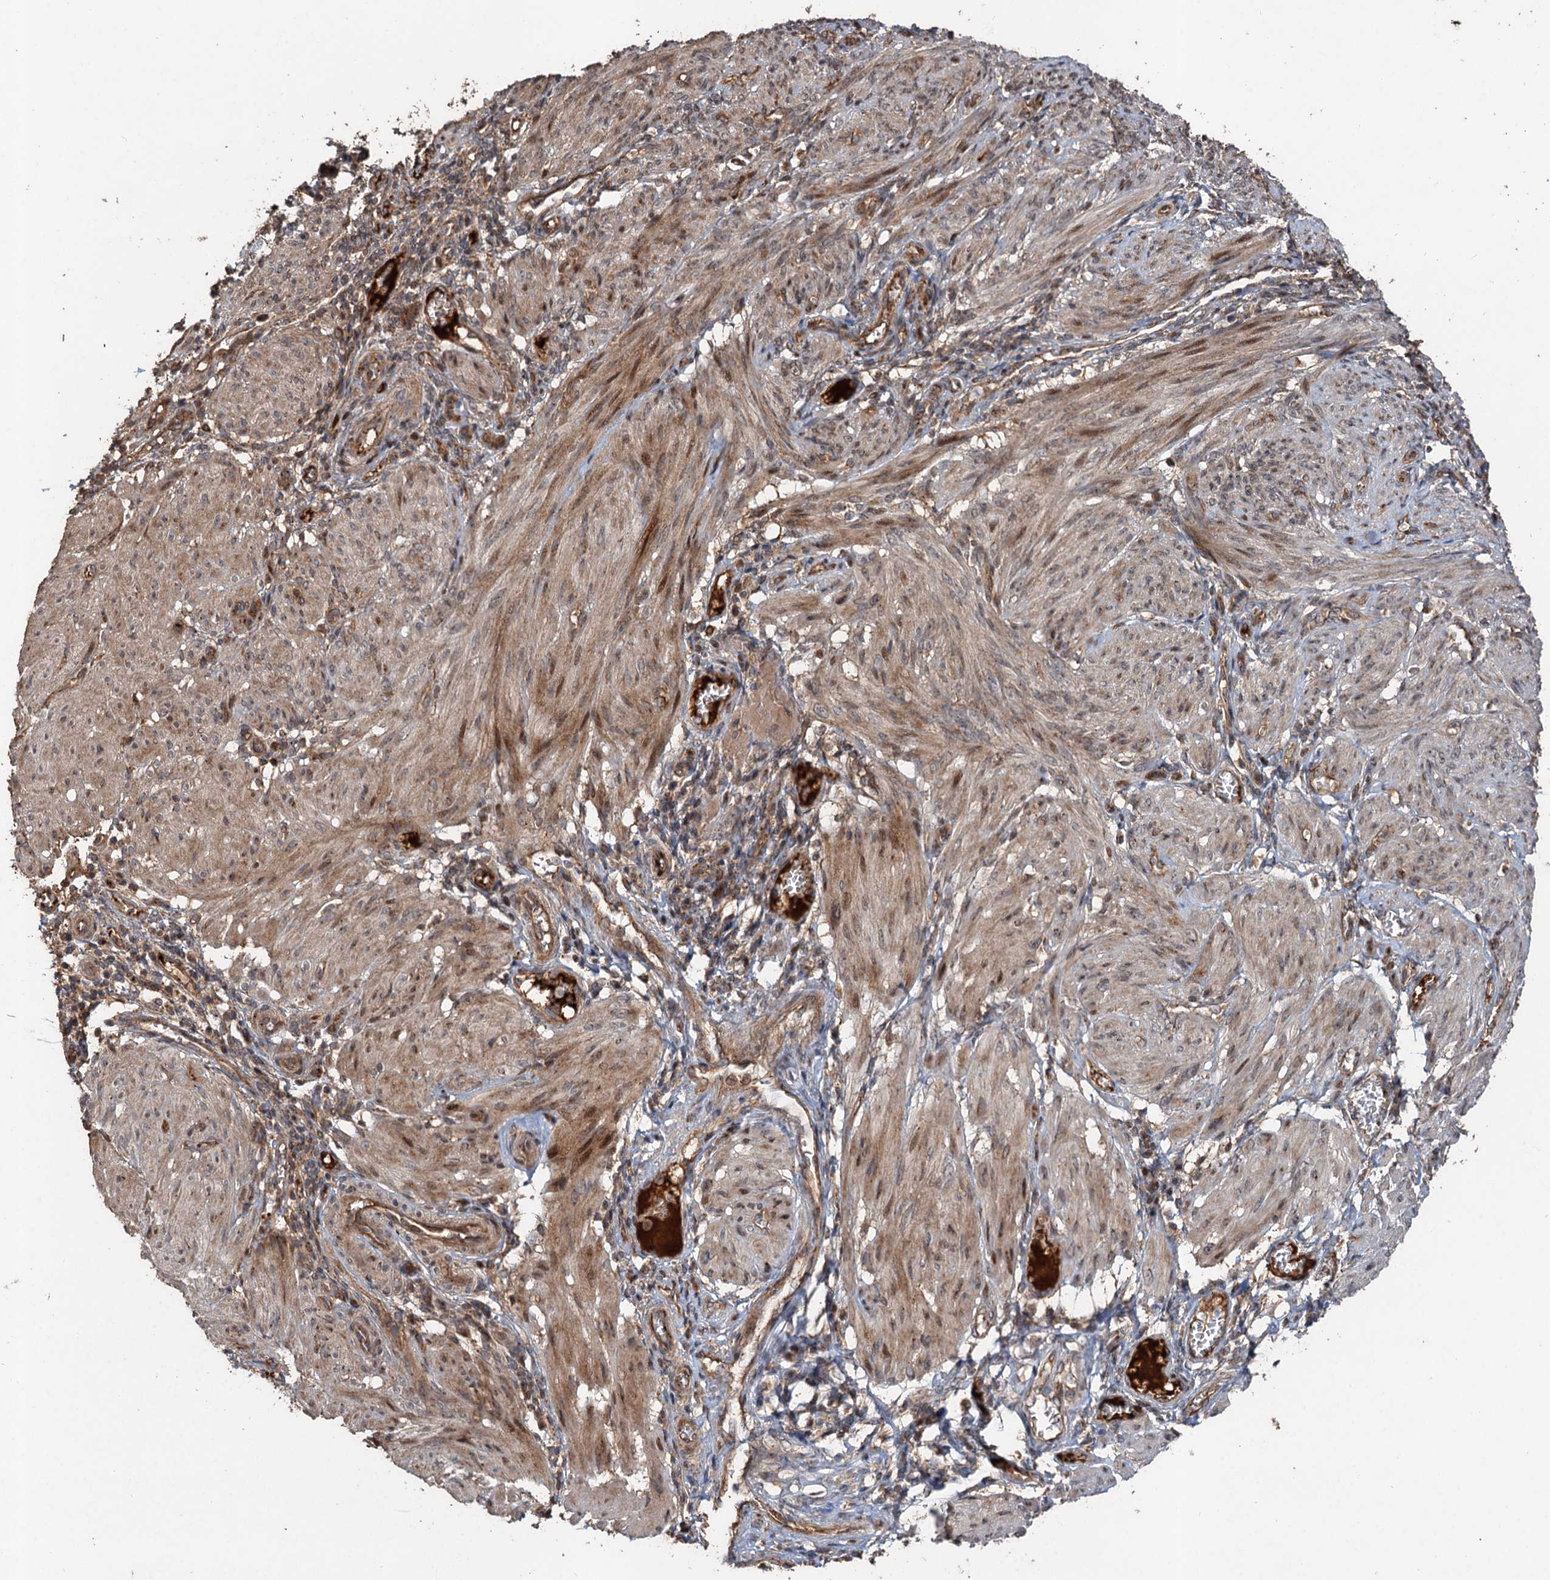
{"staining": {"intensity": "moderate", "quantity": ">75%", "location": "cytoplasmic/membranous,nuclear"}, "tissue": "smooth muscle", "cell_type": "Smooth muscle cells", "image_type": "normal", "snomed": [{"axis": "morphology", "description": "Normal tissue, NOS"}, {"axis": "topography", "description": "Smooth muscle"}], "caption": "DAB immunohistochemical staining of normal human smooth muscle displays moderate cytoplasmic/membranous,nuclear protein expression in approximately >75% of smooth muscle cells.", "gene": "DEXI", "patient": {"sex": "female", "age": 39}}